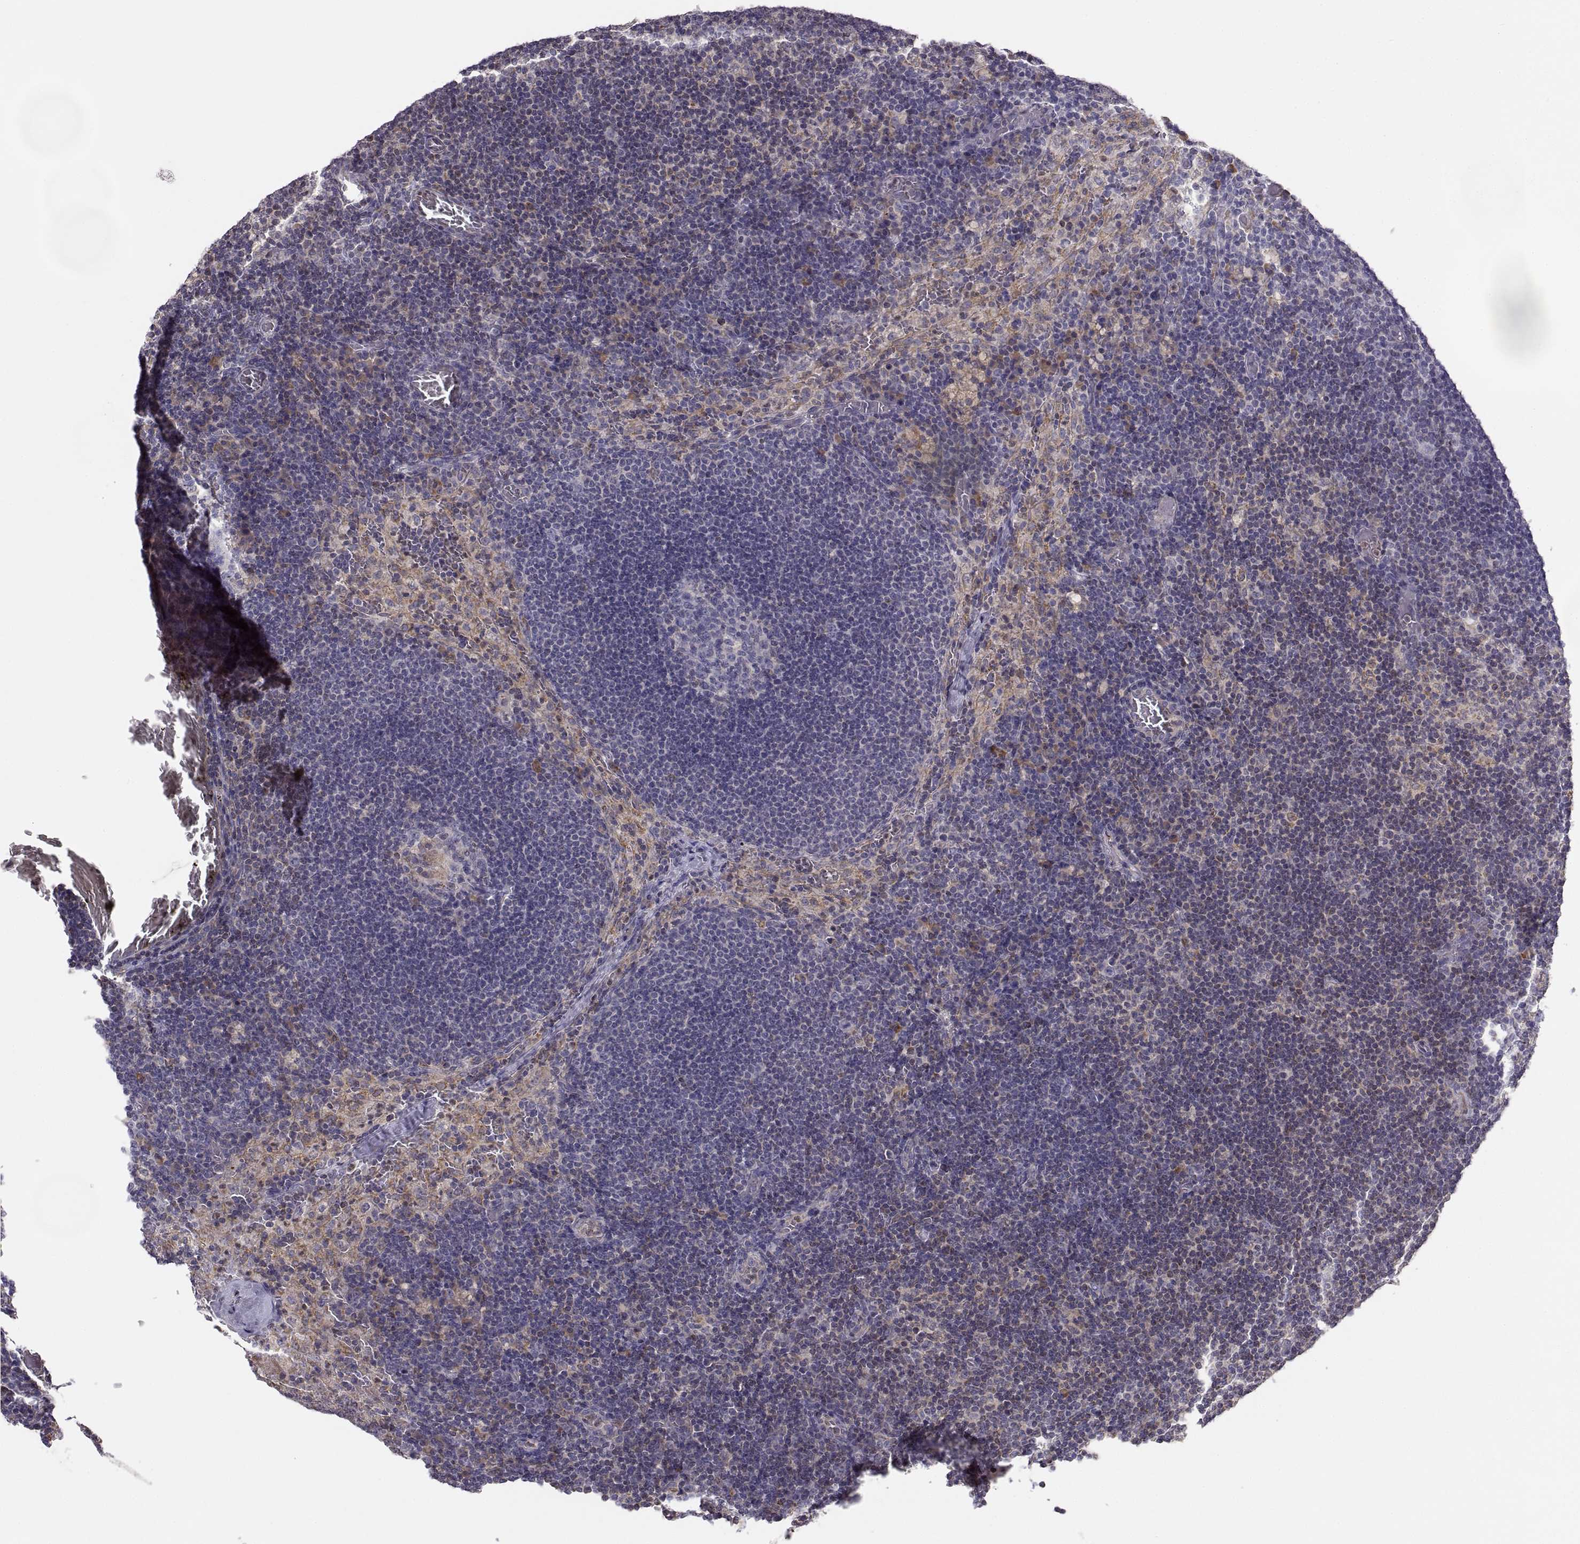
{"staining": {"intensity": "negative", "quantity": "none", "location": "none"}, "tissue": "lymph node", "cell_type": "Germinal center cells", "image_type": "normal", "snomed": [{"axis": "morphology", "description": "Normal tissue, NOS"}, {"axis": "topography", "description": "Lymph node"}], "caption": "Immunohistochemistry (IHC) micrograph of unremarkable lymph node: human lymph node stained with DAB shows no significant protein positivity in germinal center cells.", "gene": "ERO1A", "patient": {"sex": "male", "age": 63}}